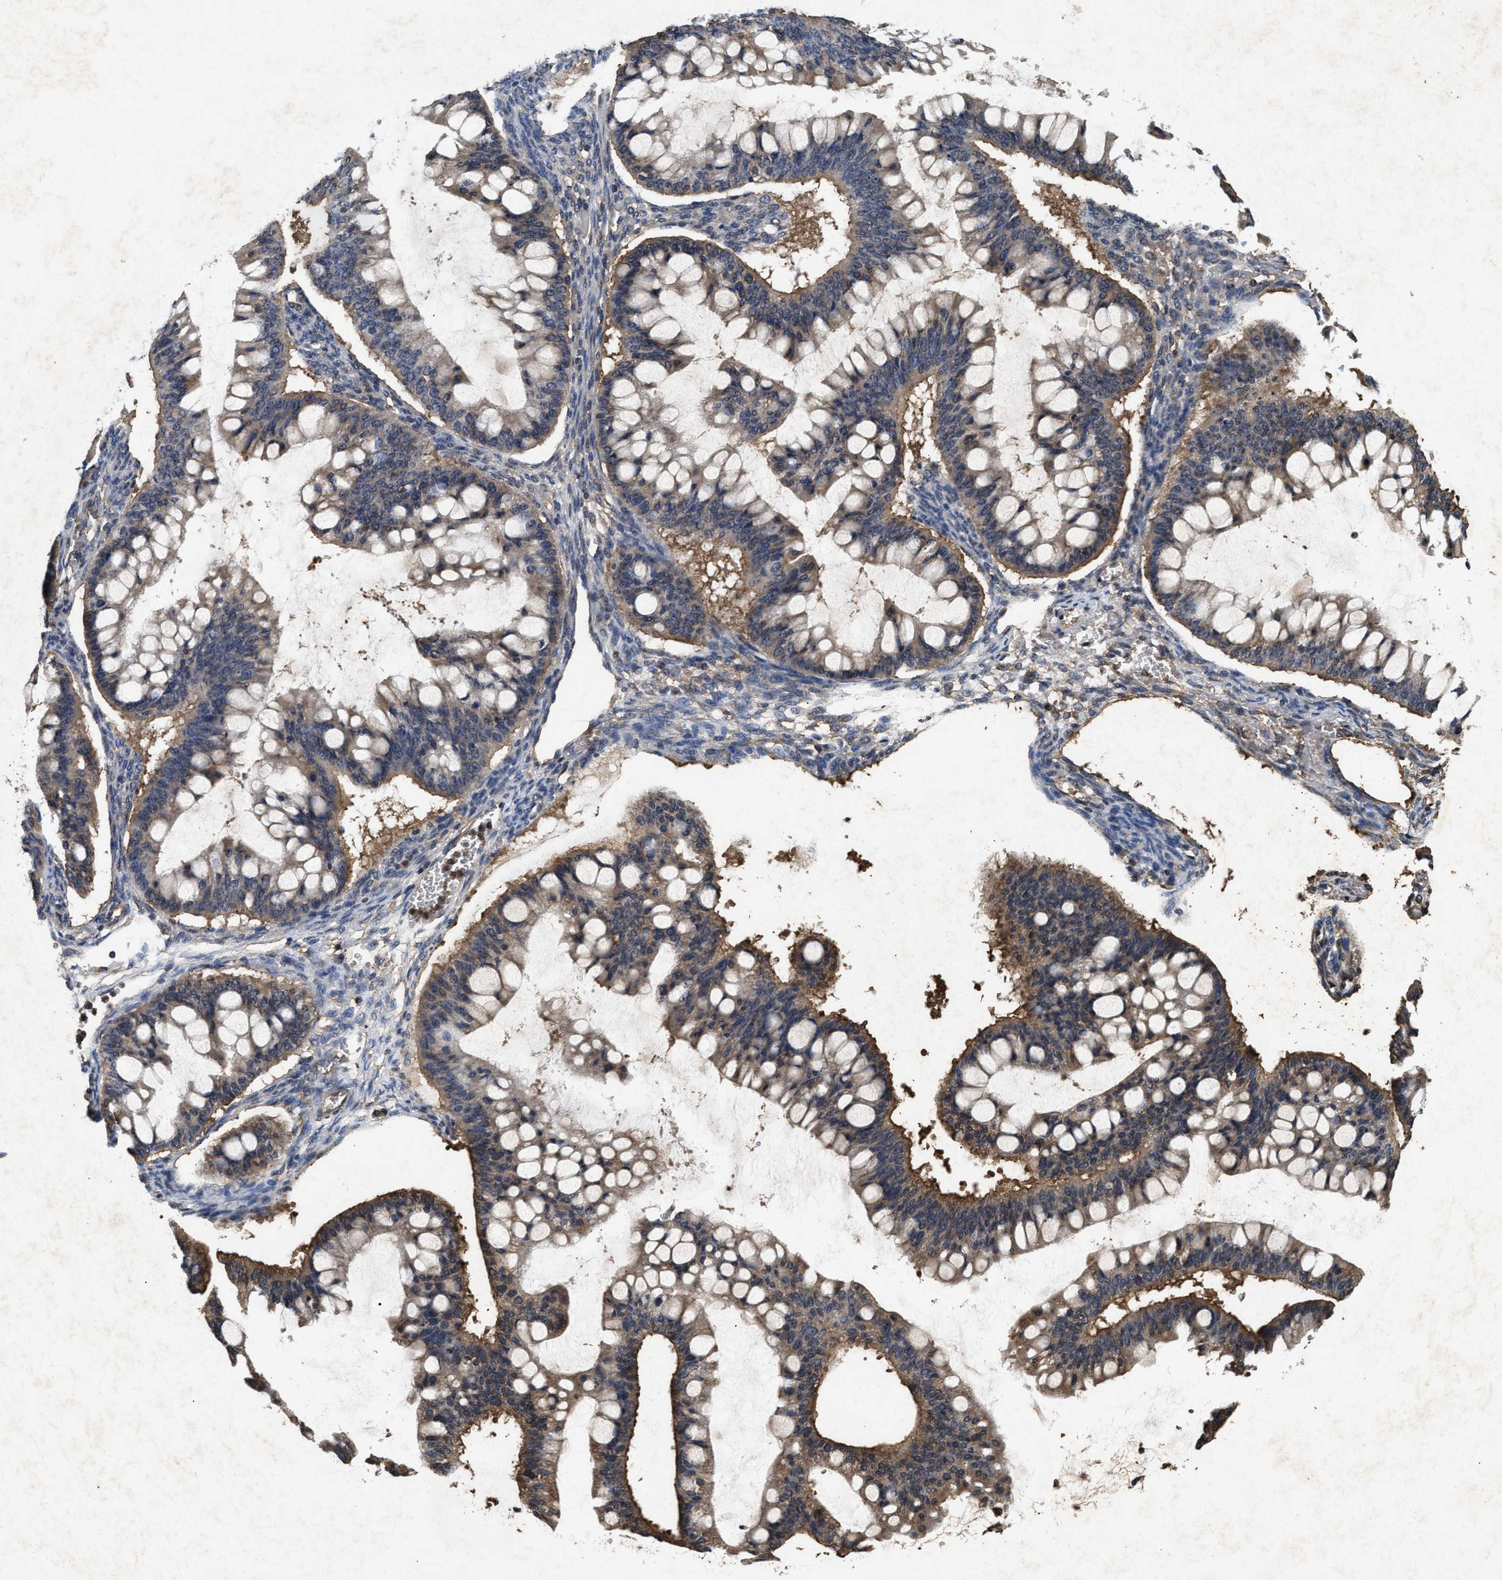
{"staining": {"intensity": "moderate", "quantity": ">75%", "location": "cytoplasmic/membranous"}, "tissue": "ovarian cancer", "cell_type": "Tumor cells", "image_type": "cancer", "snomed": [{"axis": "morphology", "description": "Cystadenocarcinoma, mucinous, NOS"}, {"axis": "topography", "description": "Ovary"}], "caption": "Protein expression analysis of ovarian cancer shows moderate cytoplasmic/membranous positivity in approximately >75% of tumor cells.", "gene": "PDAP1", "patient": {"sex": "female", "age": 73}}